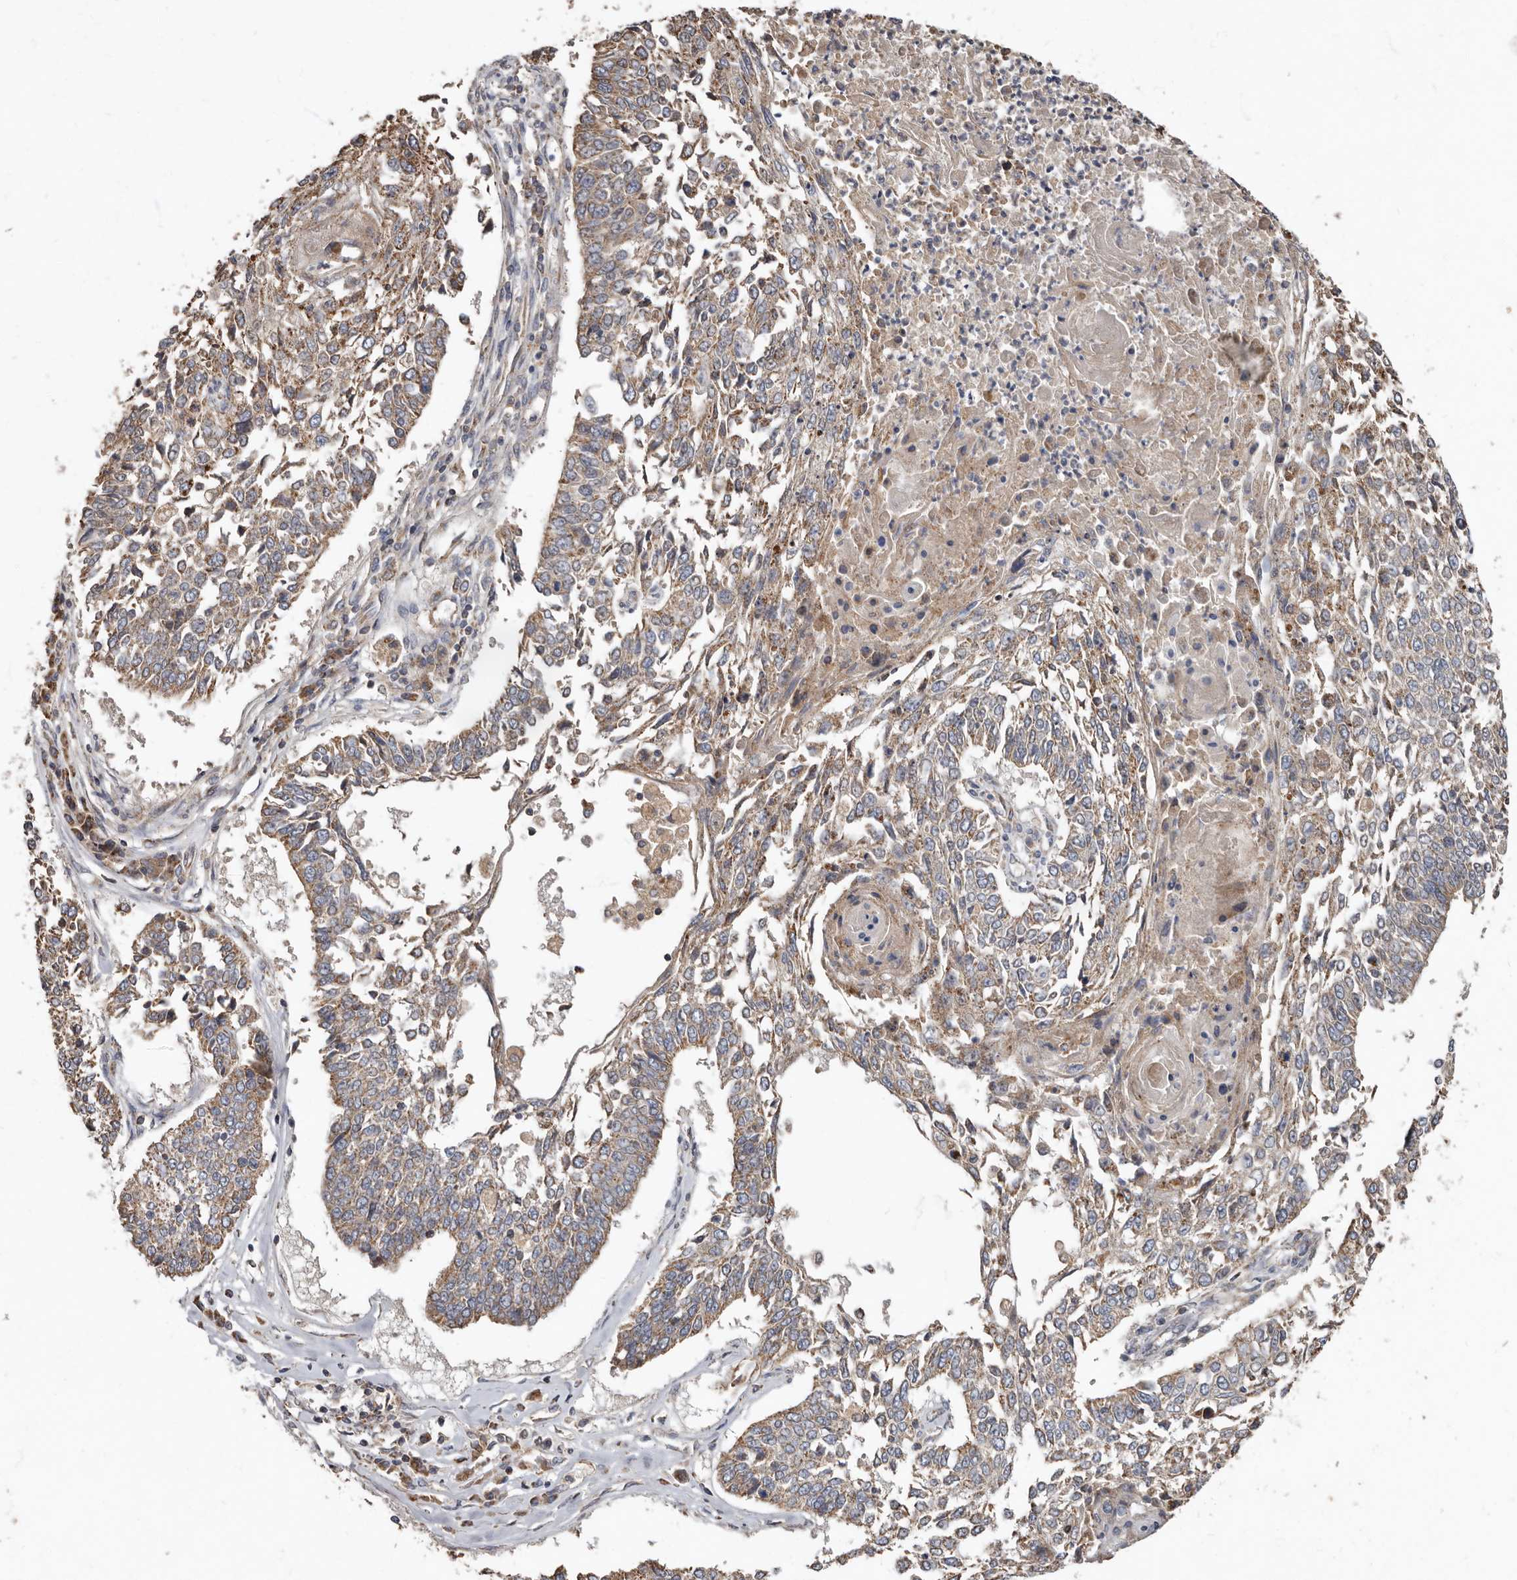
{"staining": {"intensity": "weak", "quantity": ">75%", "location": "cytoplasmic/membranous"}, "tissue": "lung cancer", "cell_type": "Tumor cells", "image_type": "cancer", "snomed": [{"axis": "morphology", "description": "Normal tissue, NOS"}, {"axis": "morphology", "description": "Squamous cell carcinoma, NOS"}, {"axis": "topography", "description": "Cartilage tissue"}, {"axis": "topography", "description": "Bronchus"}, {"axis": "topography", "description": "Lung"}, {"axis": "topography", "description": "Peripheral nerve tissue"}], "caption": "Immunohistochemistry (IHC) micrograph of human squamous cell carcinoma (lung) stained for a protein (brown), which exhibits low levels of weak cytoplasmic/membranous staining in approximately >75% of tumor cells.", "gene": "KIF26B", "patient": {"sex": "female", "age": 49}}